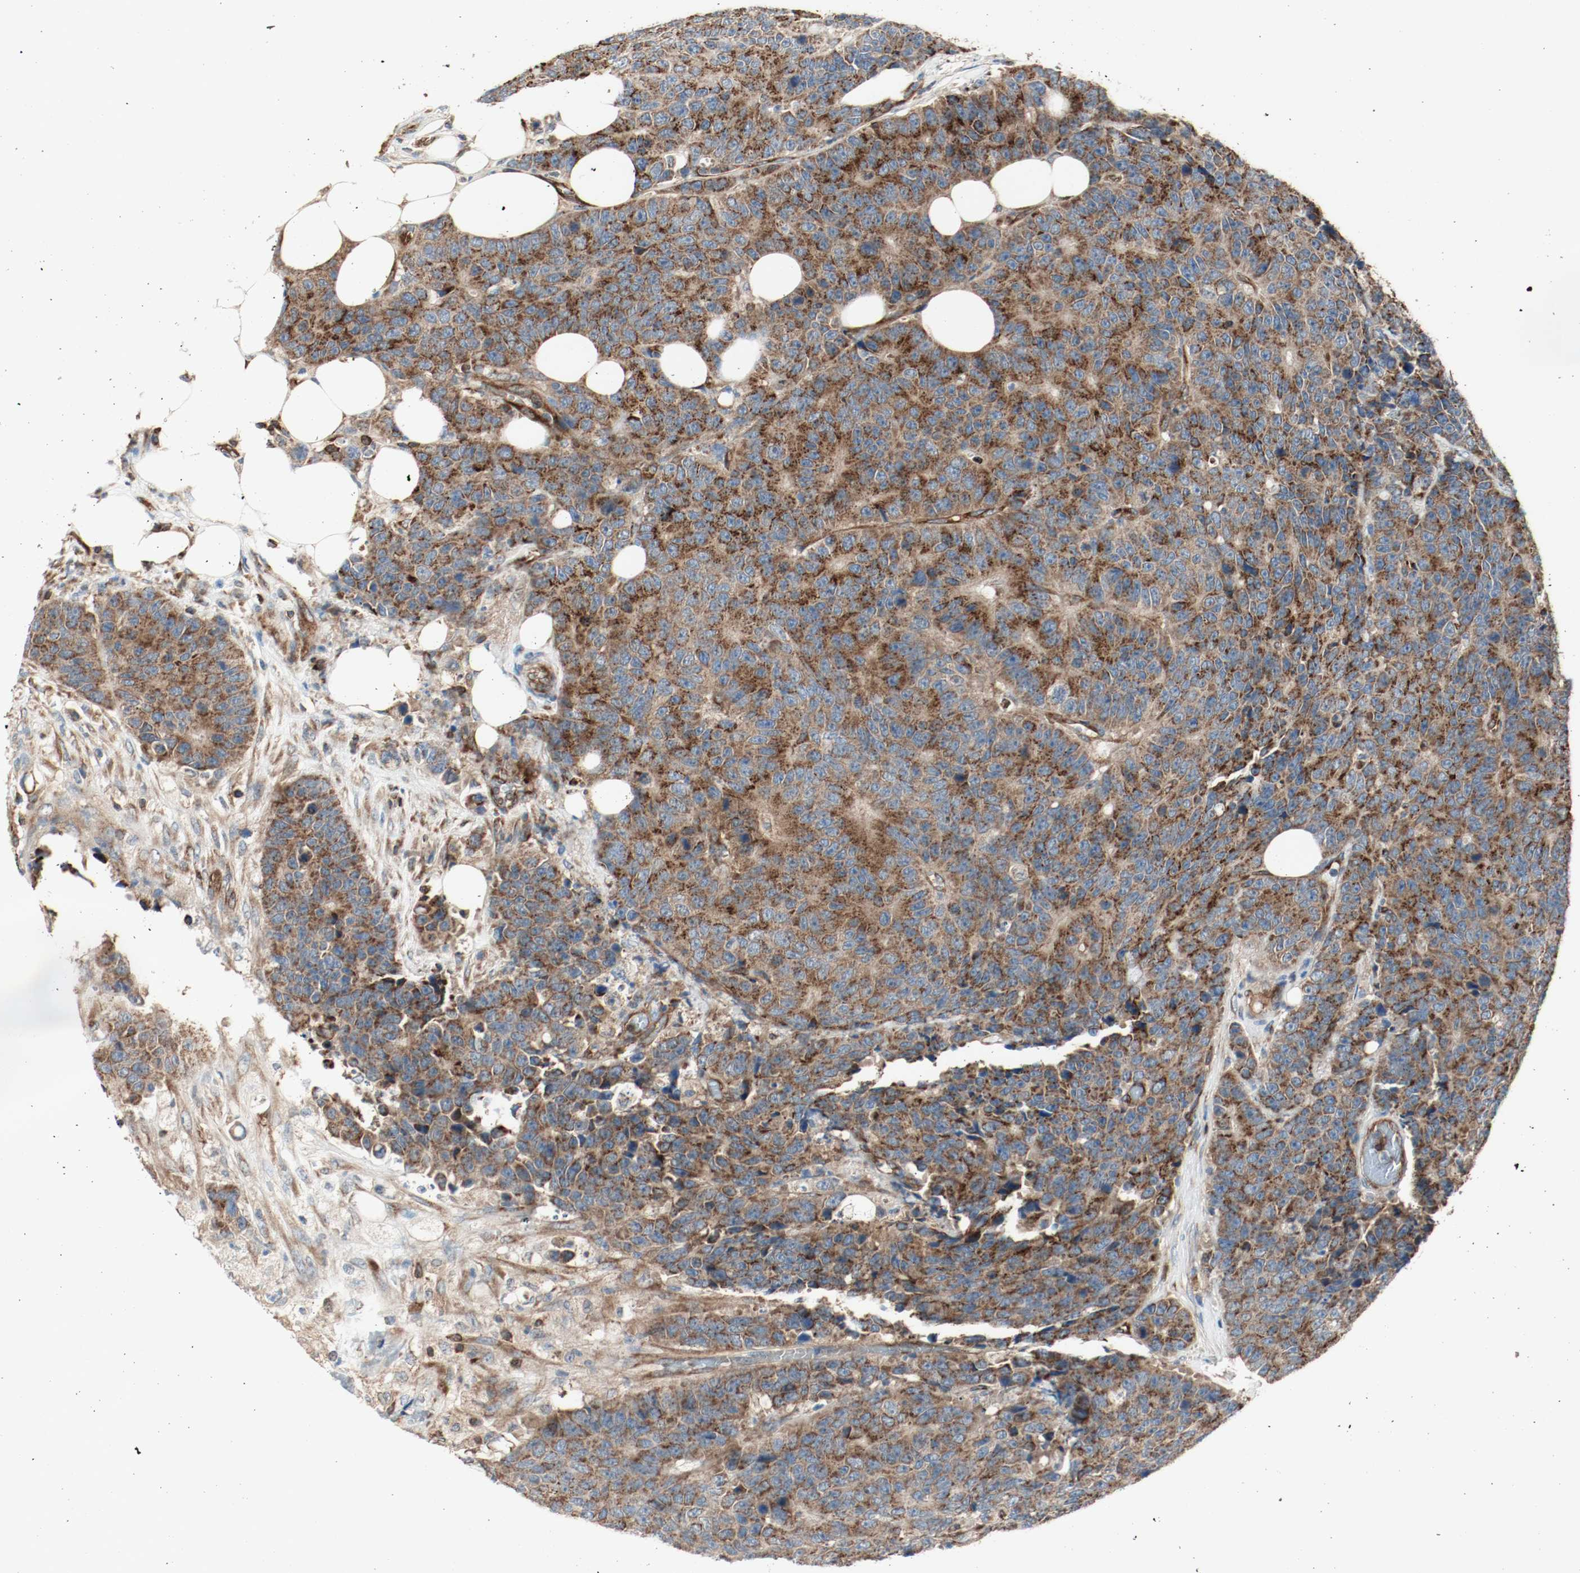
{"staining": {"intensity": "strong", "quantity": ">75%", "location": "cytoplasmic/membranous"}, "tissue": "colorectal cancer", "cell_type": "Tumor cells", "image_type": "cancer", "snomed": [{"axis": "morphology", "description": "Adenocarcinoma, NOS"}, {"axis": "topography", "description": "Colon"}], "caption": "Colorectal cancer (adenocarcinoma) stained with immunohistochemistry displays strong cytoplasmic/membranous staining in about >75% of tumor cells.", "gene": "PLCG1", "patient": {"sex": "female", "age": 86}}